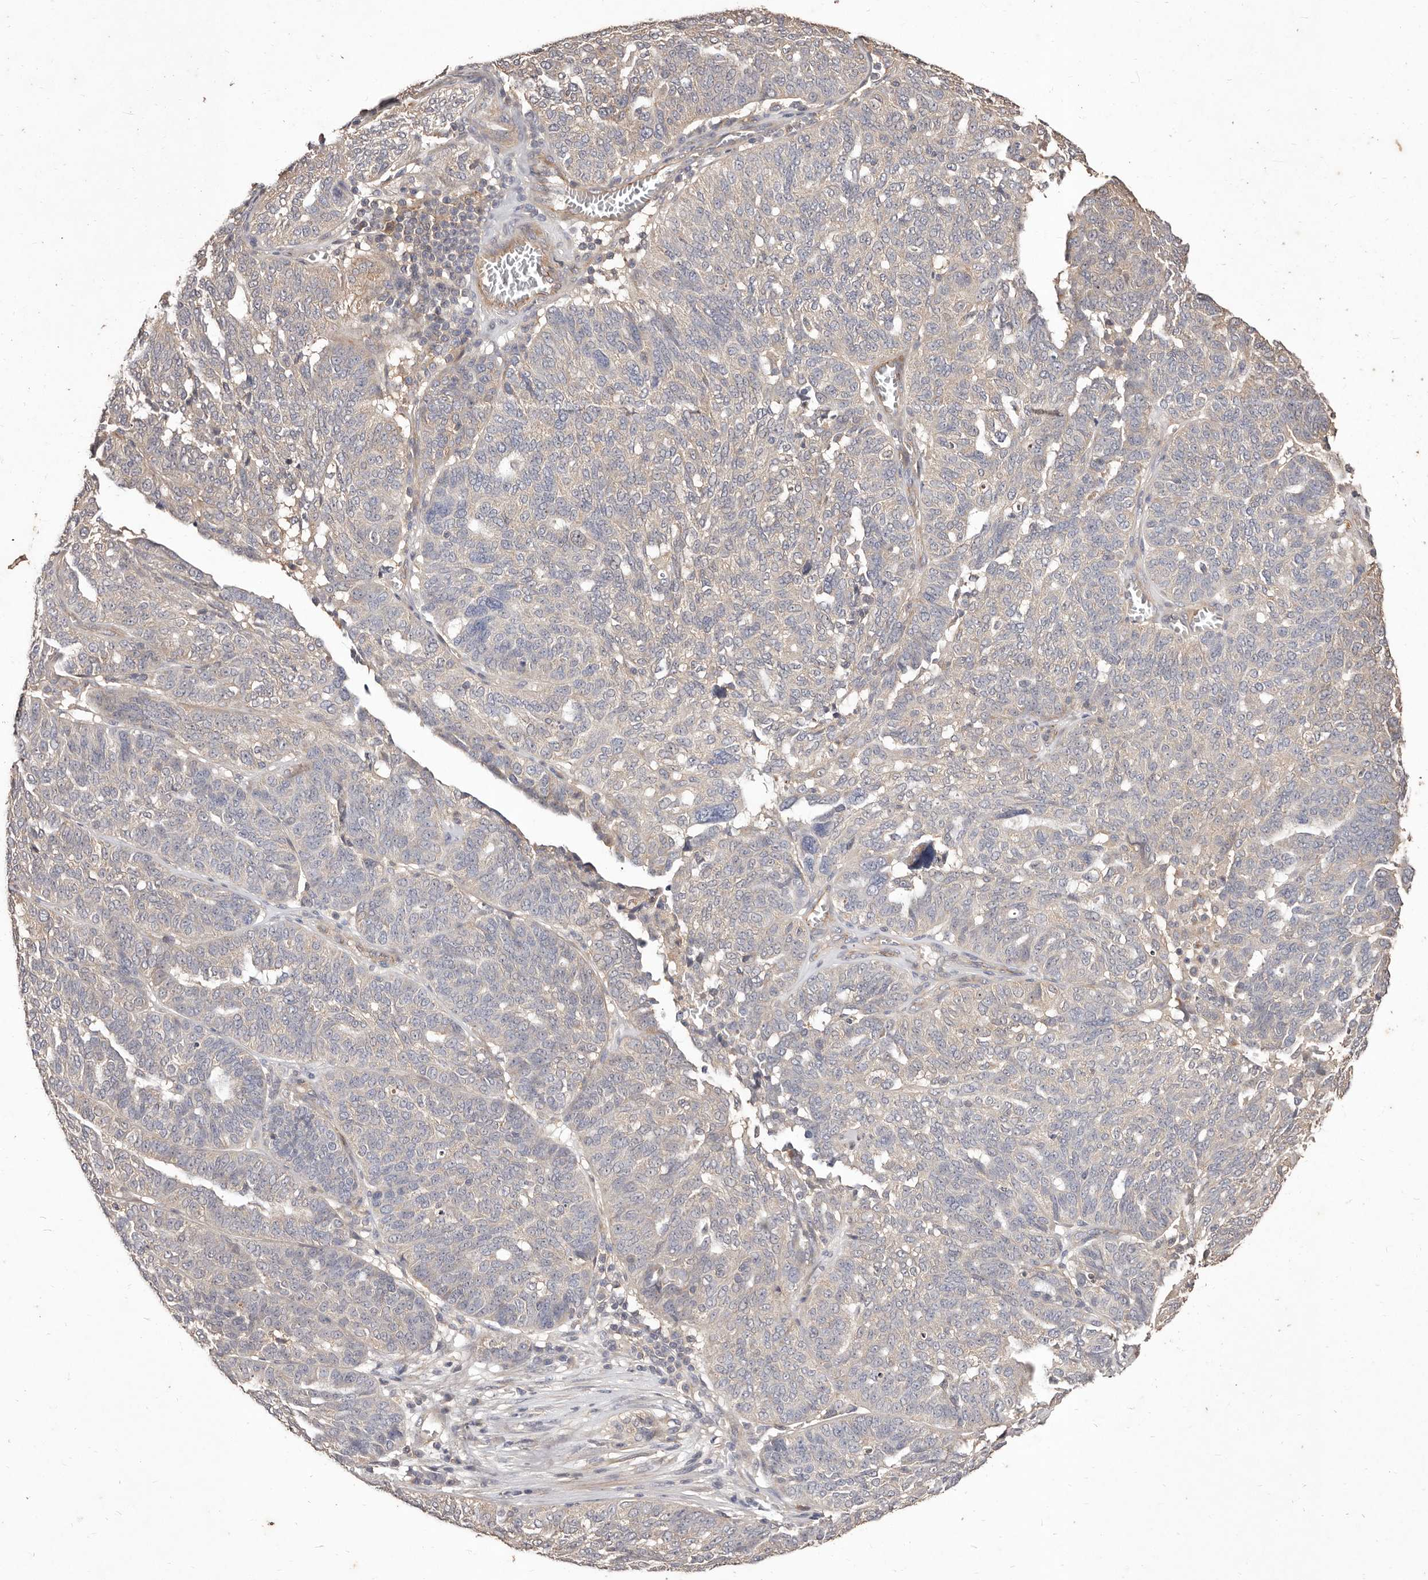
{"staining": {"intensity": "negative", "quantity": "none", "location": "none"}, "tissue": "ovarian cancer", "cell_type": "Tumor cells", "image_type": "cancer", "snomed": [{"axis": "morphology", "description": "Cystadenocarcinoma, serous, NOS"}, {"axis": "topography", "description": "Ovary"}], "caption": "Ovarian cancer (serous cystadenocarcinoma) was stained to show a protein in brown. There is no significant expression in tumor cells.", "gene": "CCL14", "patient": {"sex": "female", "age": 59}}